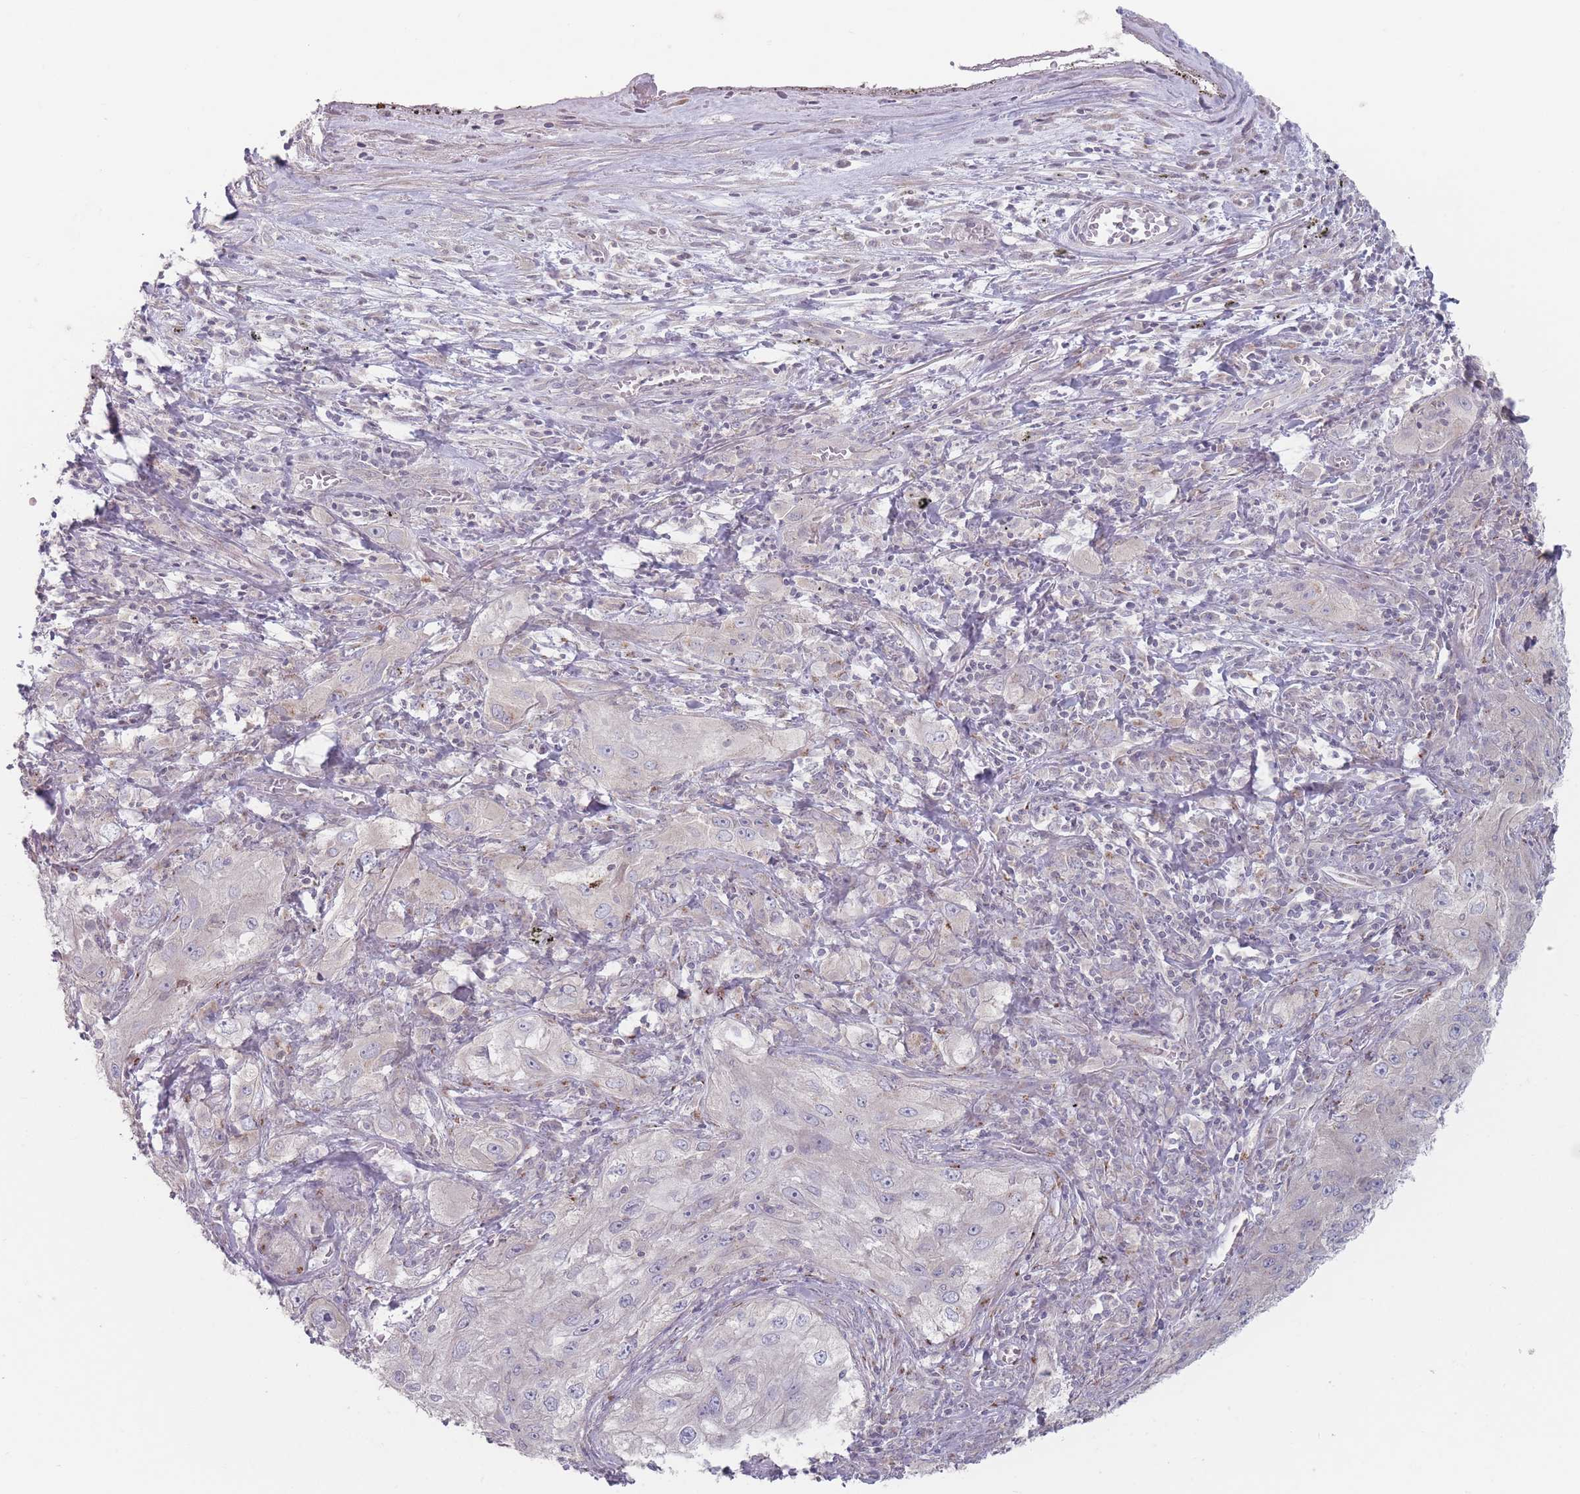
{"staining": {"intensity": "negative", "quantity": "none", "location": "none"}, "tissue": "lung cancer", "cell_type": "Tumor cells", "image_type": "cancer", "snomed": [{"axis": "morphology", "description": "Squamous cell carcinoma, NOS"}, {"axis": "topography", "description": "Lung"}], "caption": "Lung squamous cell carcinoma was stained to show a protein in brown. There is no significant expression in tumor cells.", "gene": "AKAIN1", "patient": {"sex": "female", "age": 69}}